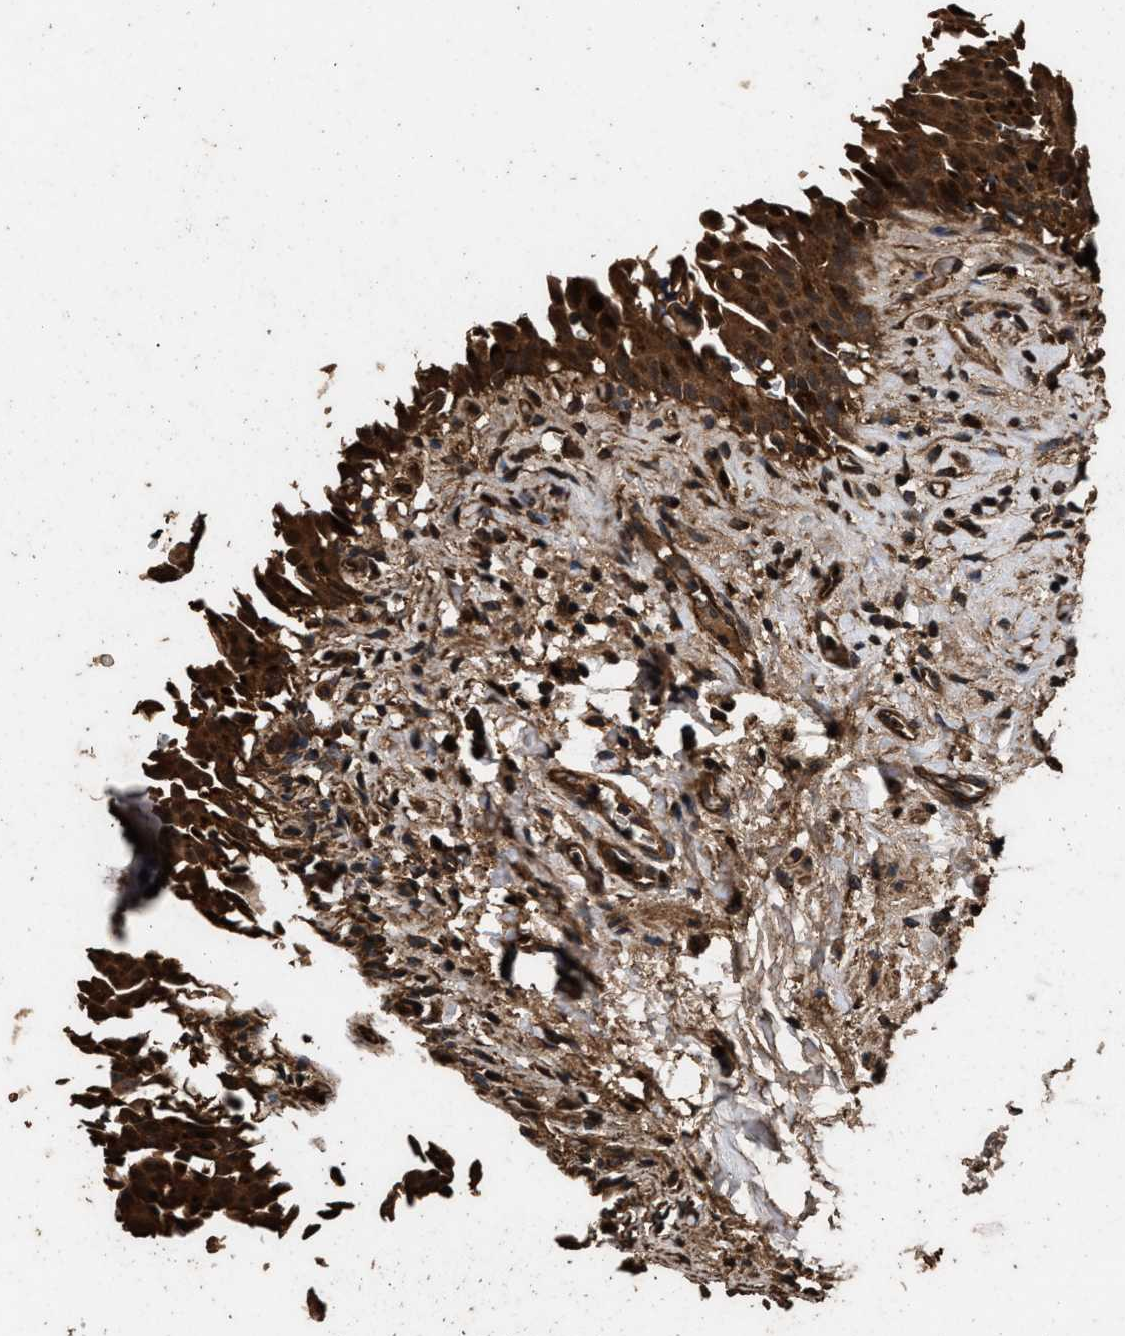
{"staining": {"intensity": "strong", "quantity": ">75%", "location": "cytoplasmic/membranous"}, "tissue": "urinary bladder", "cell_type": "Urothelial cells", "image_type": "normal", "snomed": [{"axis": "morphology", "description": "Normal tissue, NOS"}, {"axis": "topography", "description": "Urinary bladder"}], "caption": "A brown stain labels strong cytoplasmic/membranous expression of a protein in urothelial cells of unremarkable urinary bladder.", "gene": "ENSG00000286112", "patient": {"sex": "female", "age": 60}}